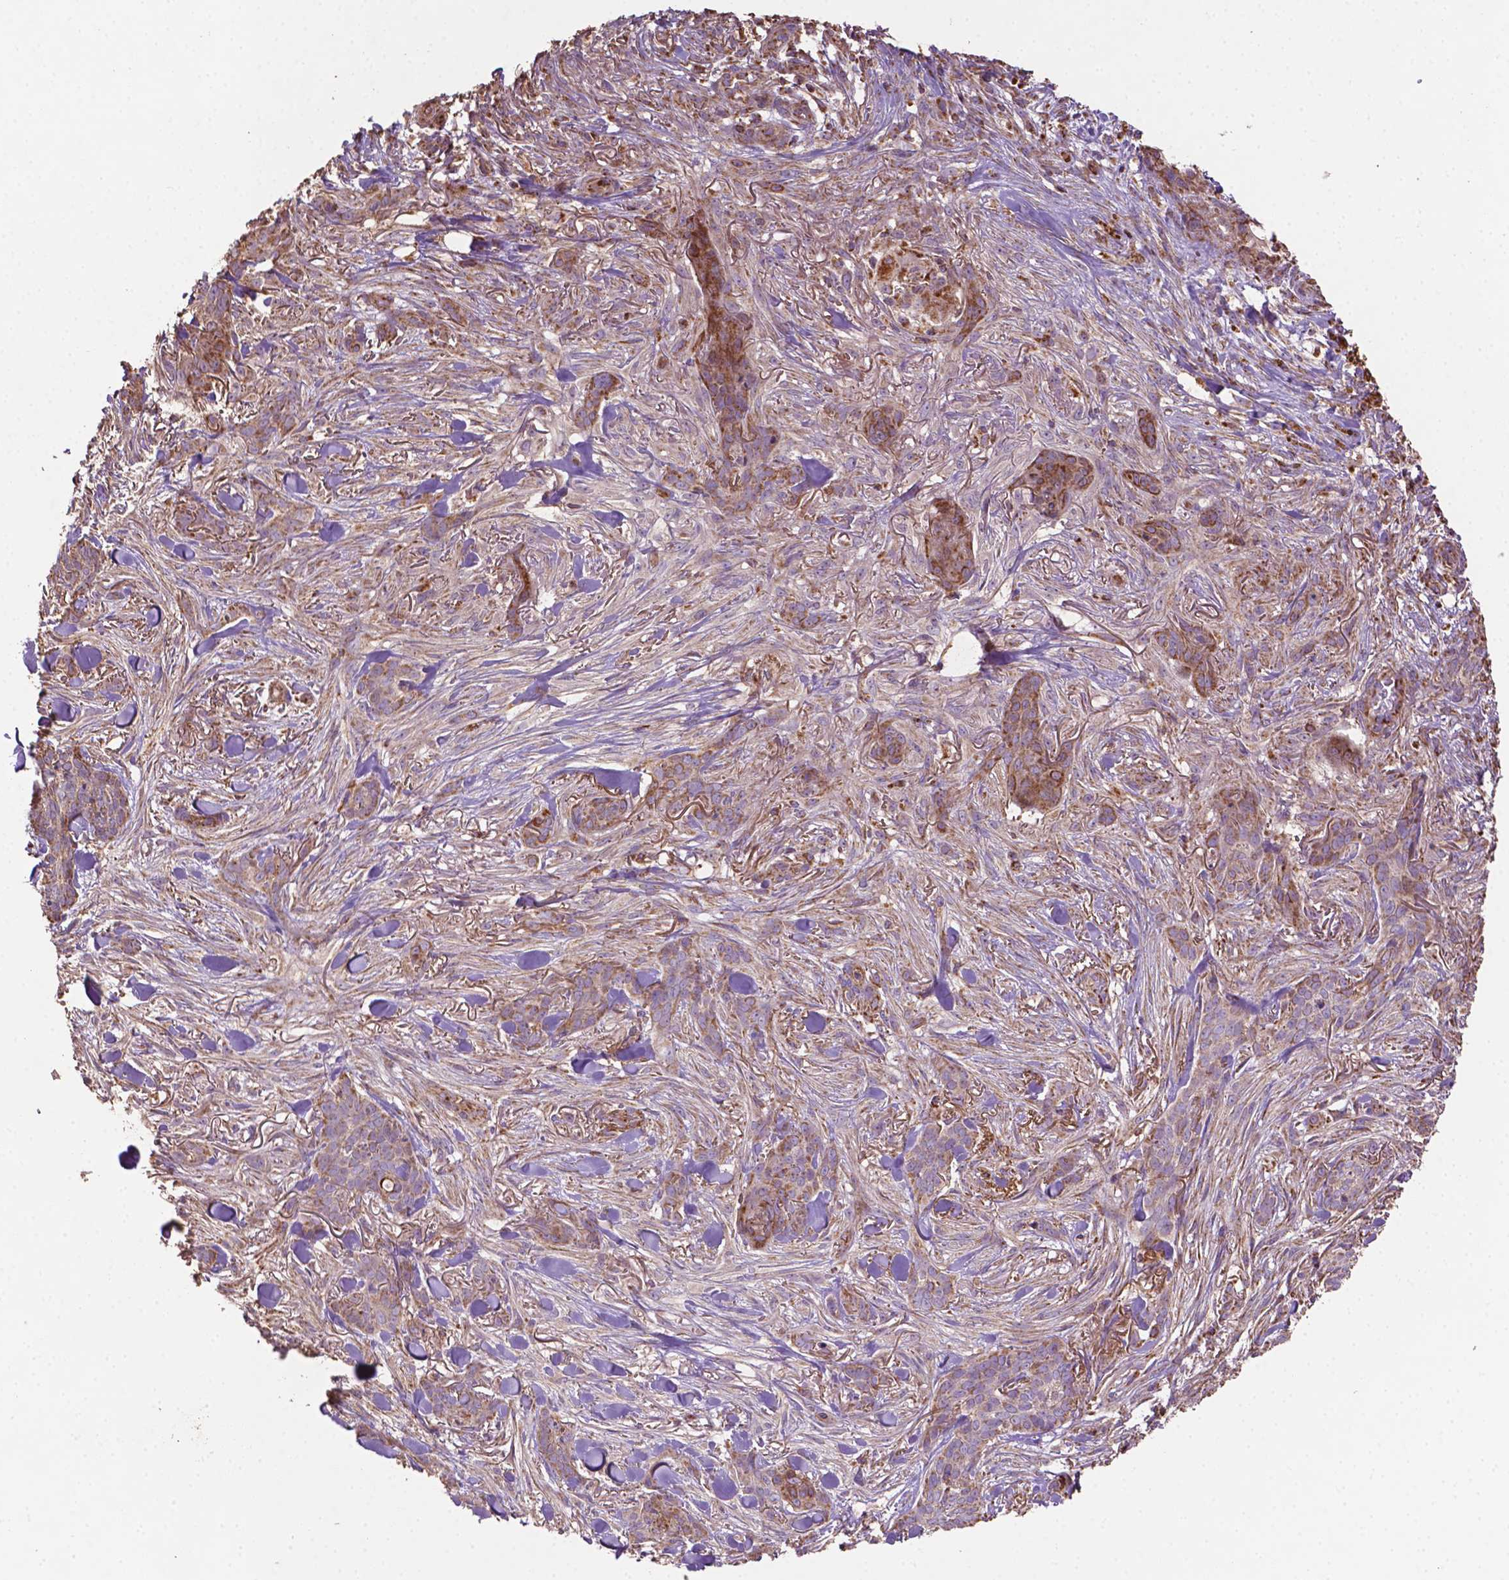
{"staining": {"intensity": "moderate", "quantity": "<25%", "location": "cytoplasmic/membranous"}, "tissue": "skin cancer", "cell_type": "Tumor cells", "image_type": "cancer", "snomed": [{"axis": "morphology", "description": "Basal cell carcinoma"}, {"axis": "topography", "description": "Skin"}], "caption": "This photomicrograph demonstrates skin cancer stained with IHC to label a protein in brown. The cytoplasmic/membranous of tumor cells show moderate positivity for the protein. Nuclei are counter-stained blue.", "gene": "LRR1", "patient": {"sex": "female", "age": 61}}